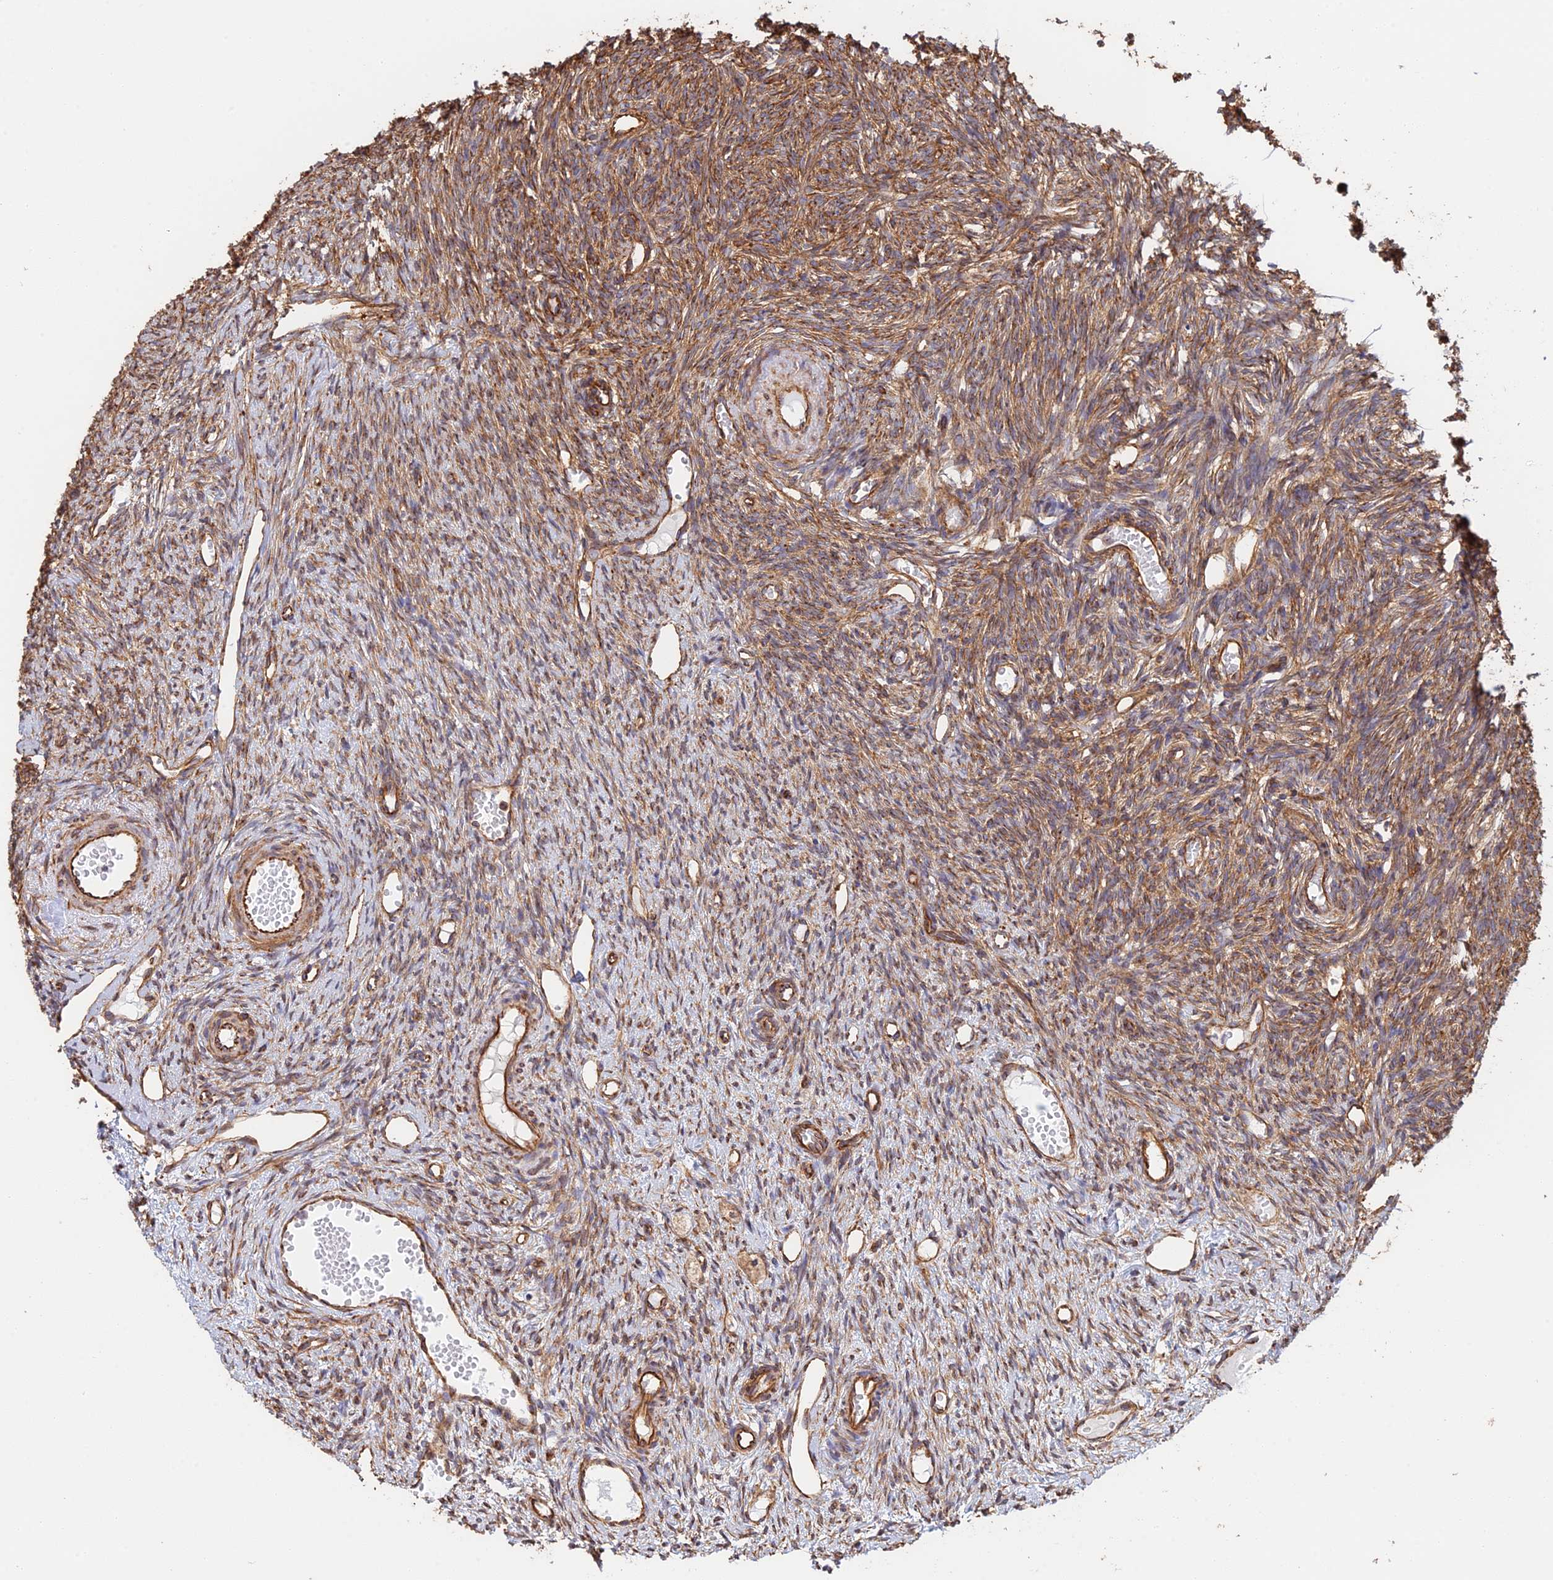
{"staining": {"intensity": "moderate", "quantity": "25%-75%", "location": "cytoplasmic/membranous"}, "tissue": "ovary", "cell_type": "Ovarian stroma cells", "image_type": "normal", "snomed": [{"axis": "morphology", "description": "Normal tissue, NOS"}, {"axis": "topography", "description": "Ovary"}], "caption": "Moderate cytoplasmic/membranous expression for a protein is identified in about 25%-75% of ovarian stroma cells of unremarkable ovary using IHC.", "gene": "WBP11", "patient": {"sex": "female", "age": 51}}